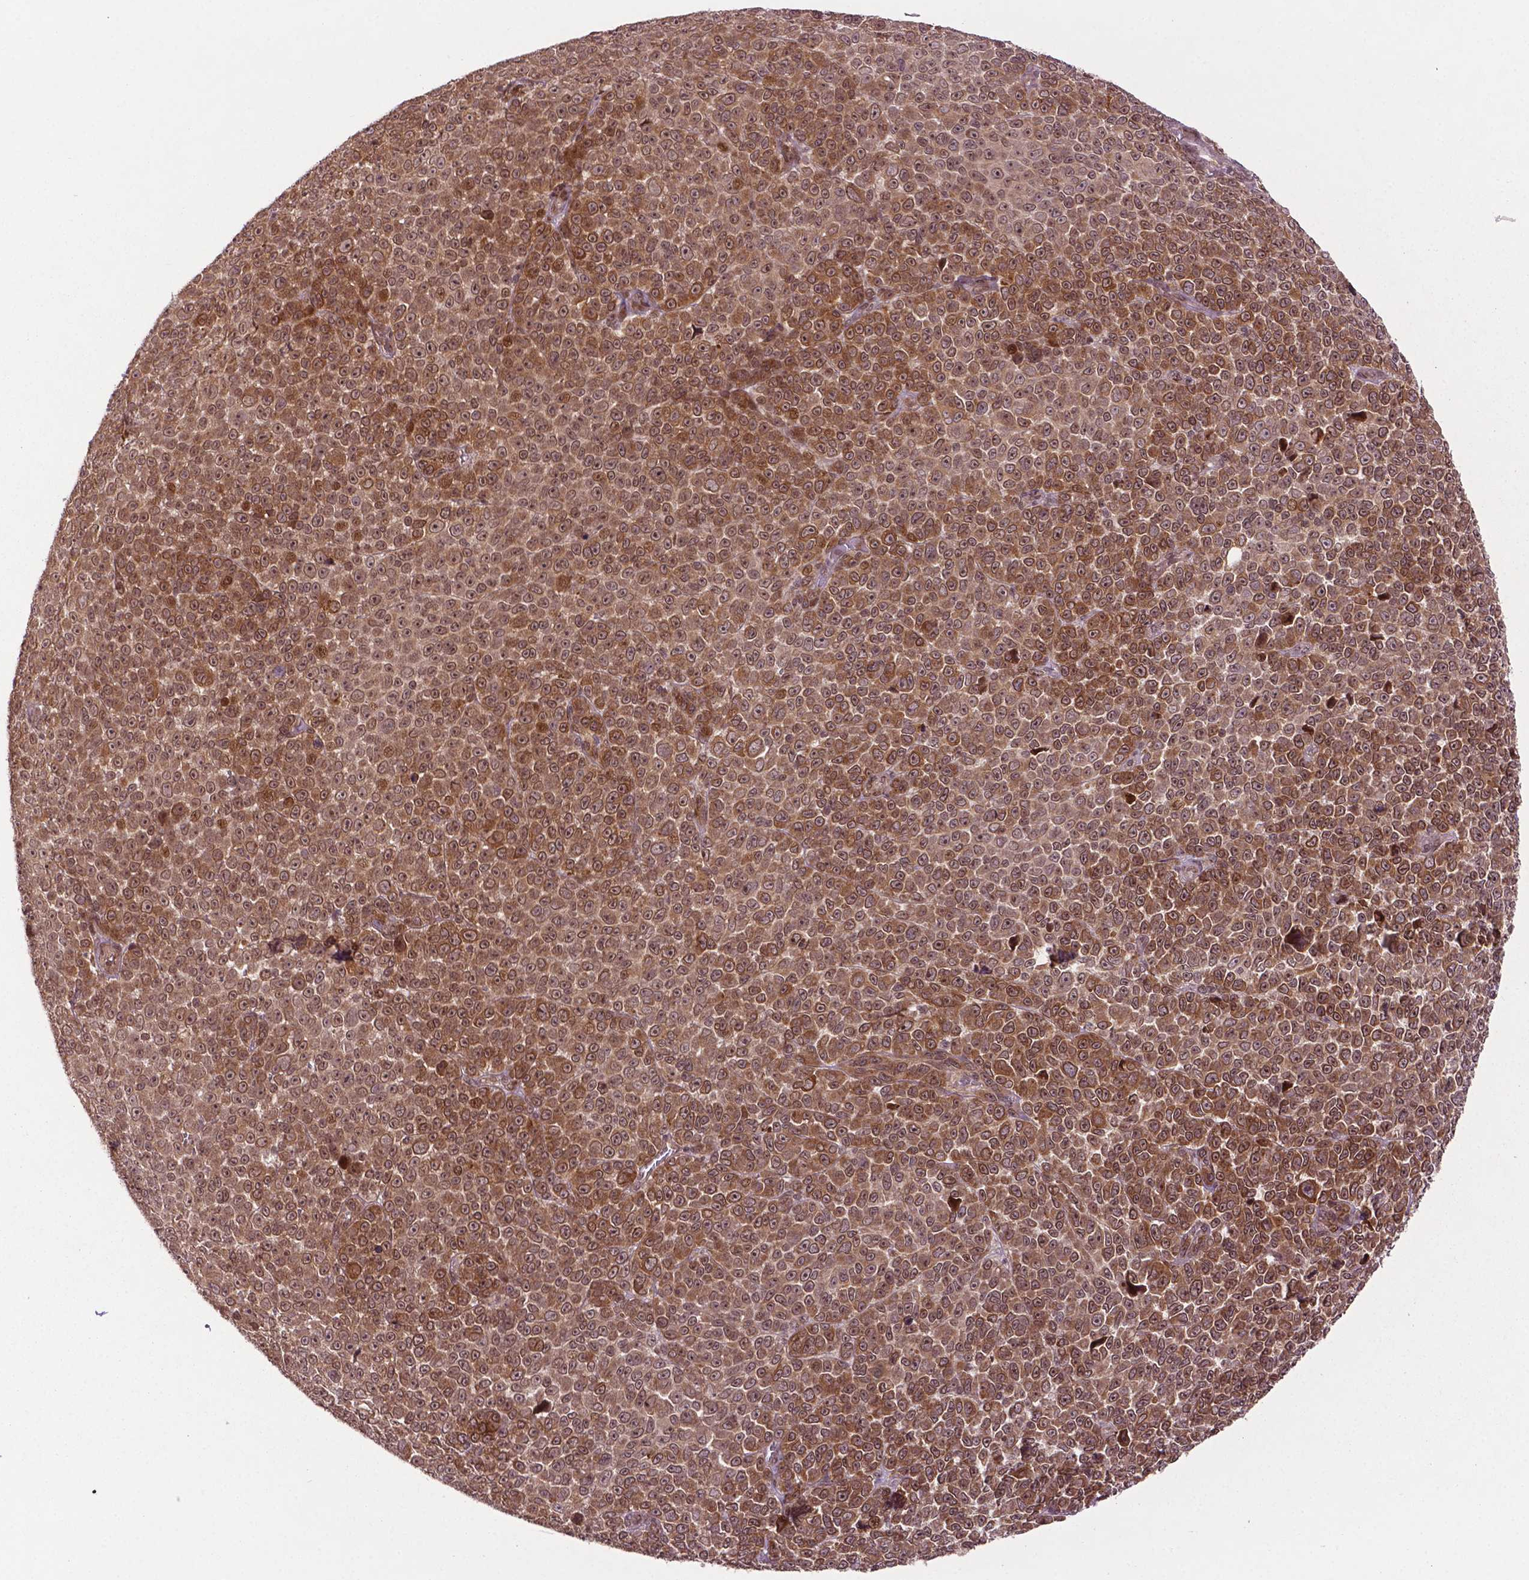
{"staining": {"intensity": "moderate", "quantity": ">75%", "location": "cytoplasmic/membranous,nuclear"}, "tissue": "melanoma", "cell_type": "Tumor cells", "image_type": "cancer", "snomed": [{"axis": "morphology", "description": "Malignant melanoma, NOS"}, {"axis": "topography", "description": "Skin"}], "caption": "A brown stain highlights moderate cytoplasmic/membranous and nuclear positivity of a protein in melanoma tumor cells. (Stains: DAB (3,3'-diaminobenzidine) in brown, nuclei in blue, Microscopy: brightfield microscopy at high magnification).", "gene": "TMX2", "patient": {"sex": "female", "age": 95}}